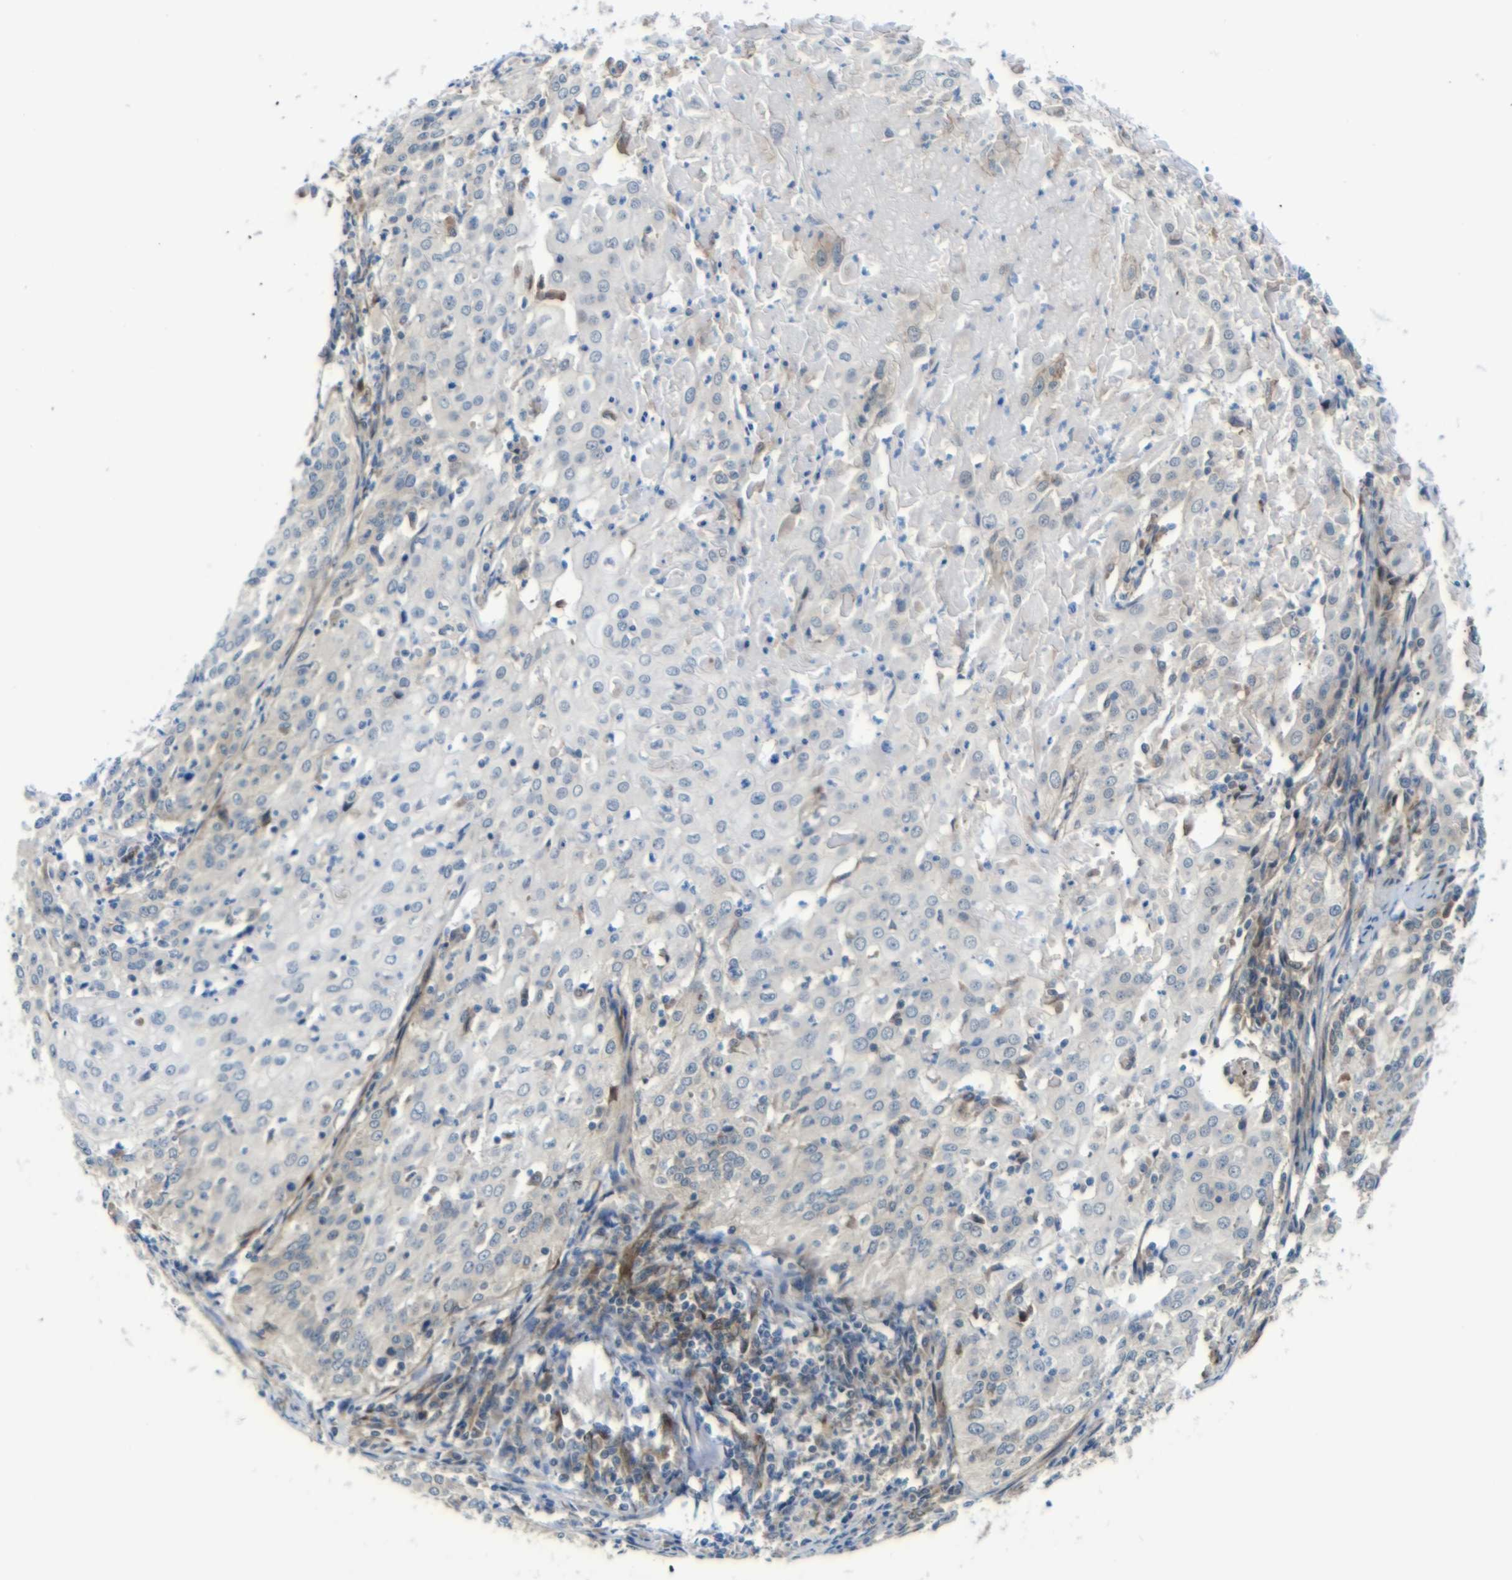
{"staining": {"intensity": "weak", "quantity": "25%-75%", "location": "cytoplasmic/membranous"}, "tissue": "cervical cancer", "cell_type": "Tumor cells", "image_type": "cancer", "snomed": [{"axis": "morphology", "description": "Squamous cell carcinoma, NOS"}, {"axis": "topography", "description": "Cervix"}], "caption": "A high-resolution photomicrograph shows immunohistochemistry (IHC) staining of squamous cell carcinoma (cervical), which demonstrates weak cytoplasmic/membranous staining in about 25%-75% of tumor cells. (DAB IHC, brown staining for protein, blue staining for nuclei).", "gene": "PARP14", "patient": {"sex": "female", "age": 39}}